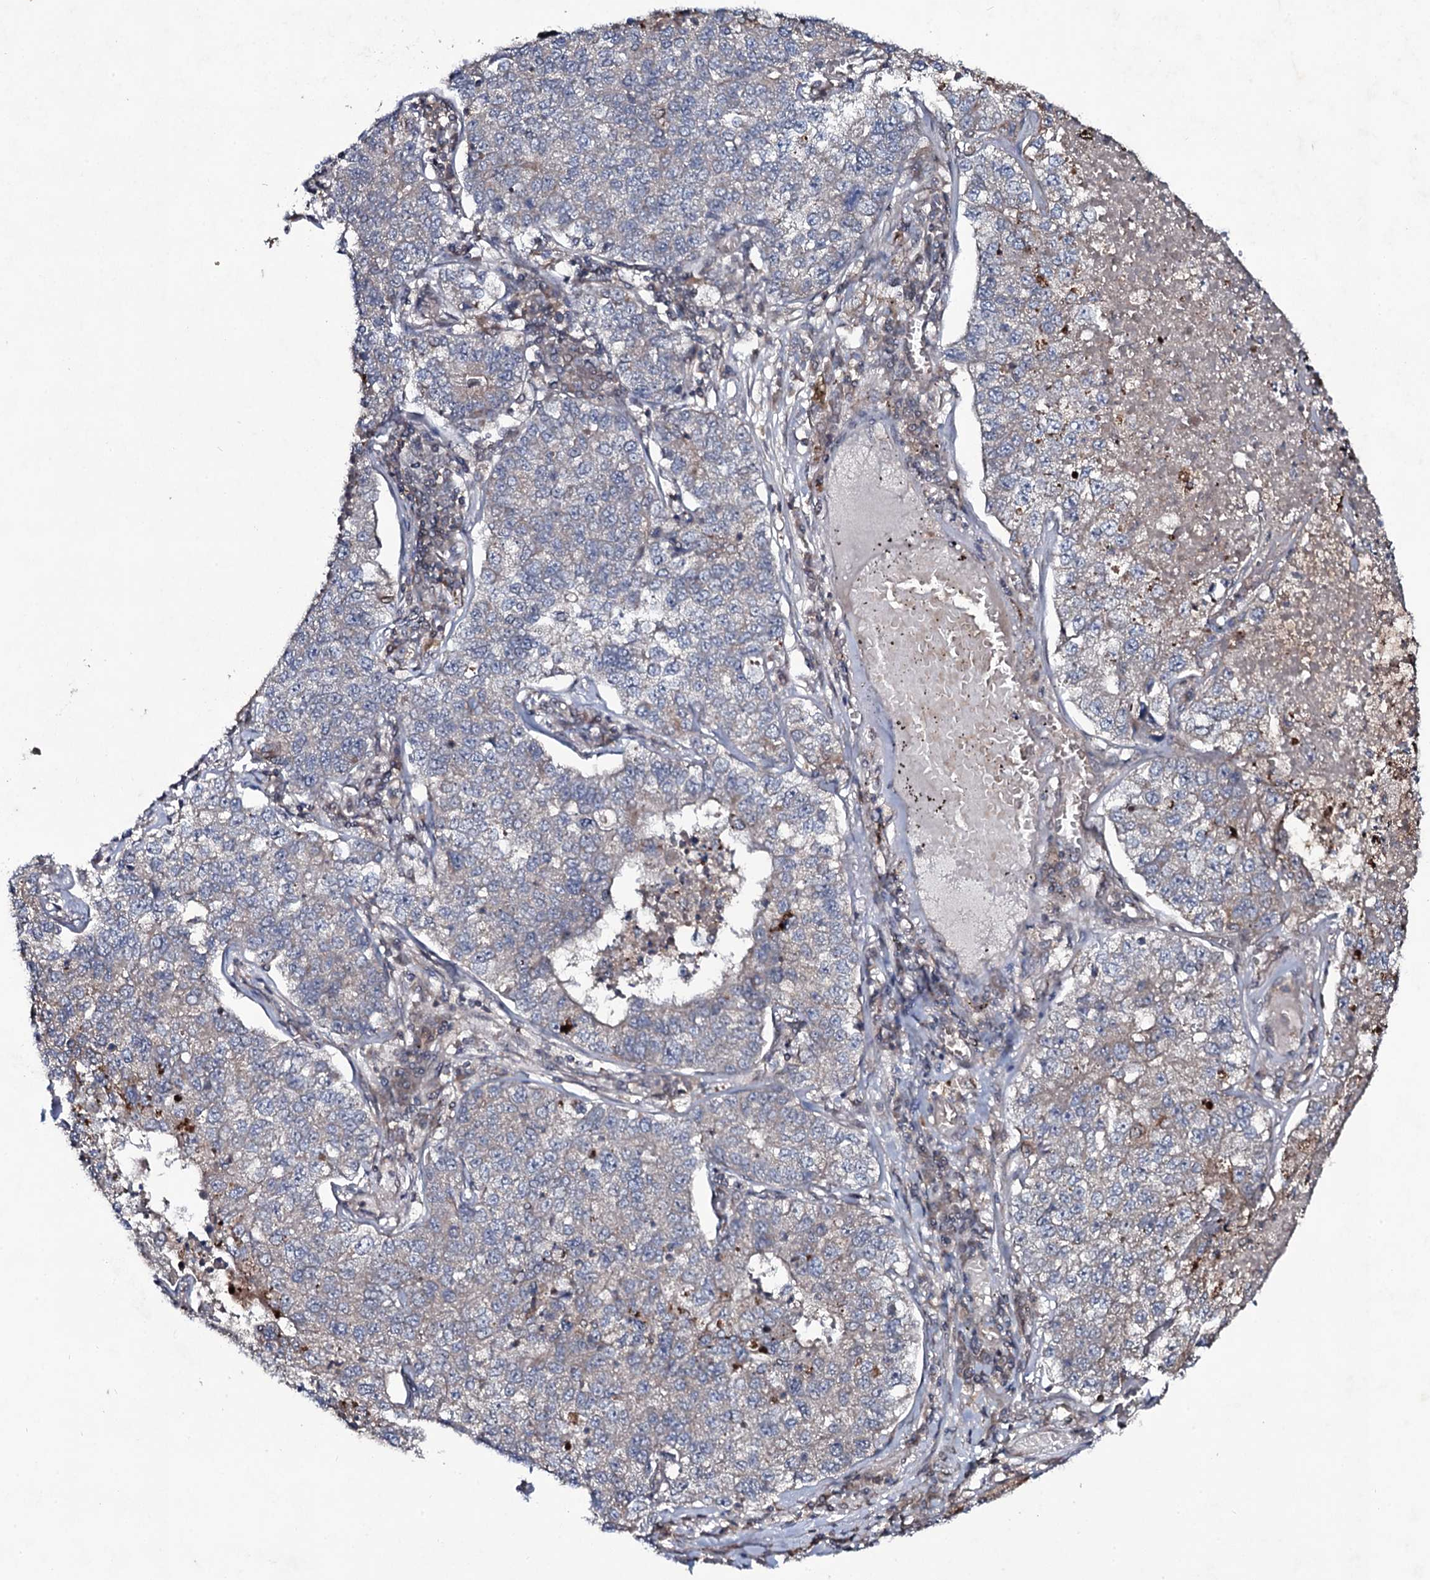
{"staining": {"intensity": "negative", "quantity": "none", "location": "none"}, "tissue": "lung cancer", "cell_type": "Tumor cells", "image_type": "cancer", "snomed": [{"axis": "morphology", "description": "Adenocarcinoma, NOS"}, {"axis": "topography", "description": "Lung"}], "caption": "Human adenocarcinoma (lung) stained for a protein using immunohistochemistry displays no expression in tumor cells.", "gene": "SNAP23", "patient": {"sex": "male", "age": 49}}